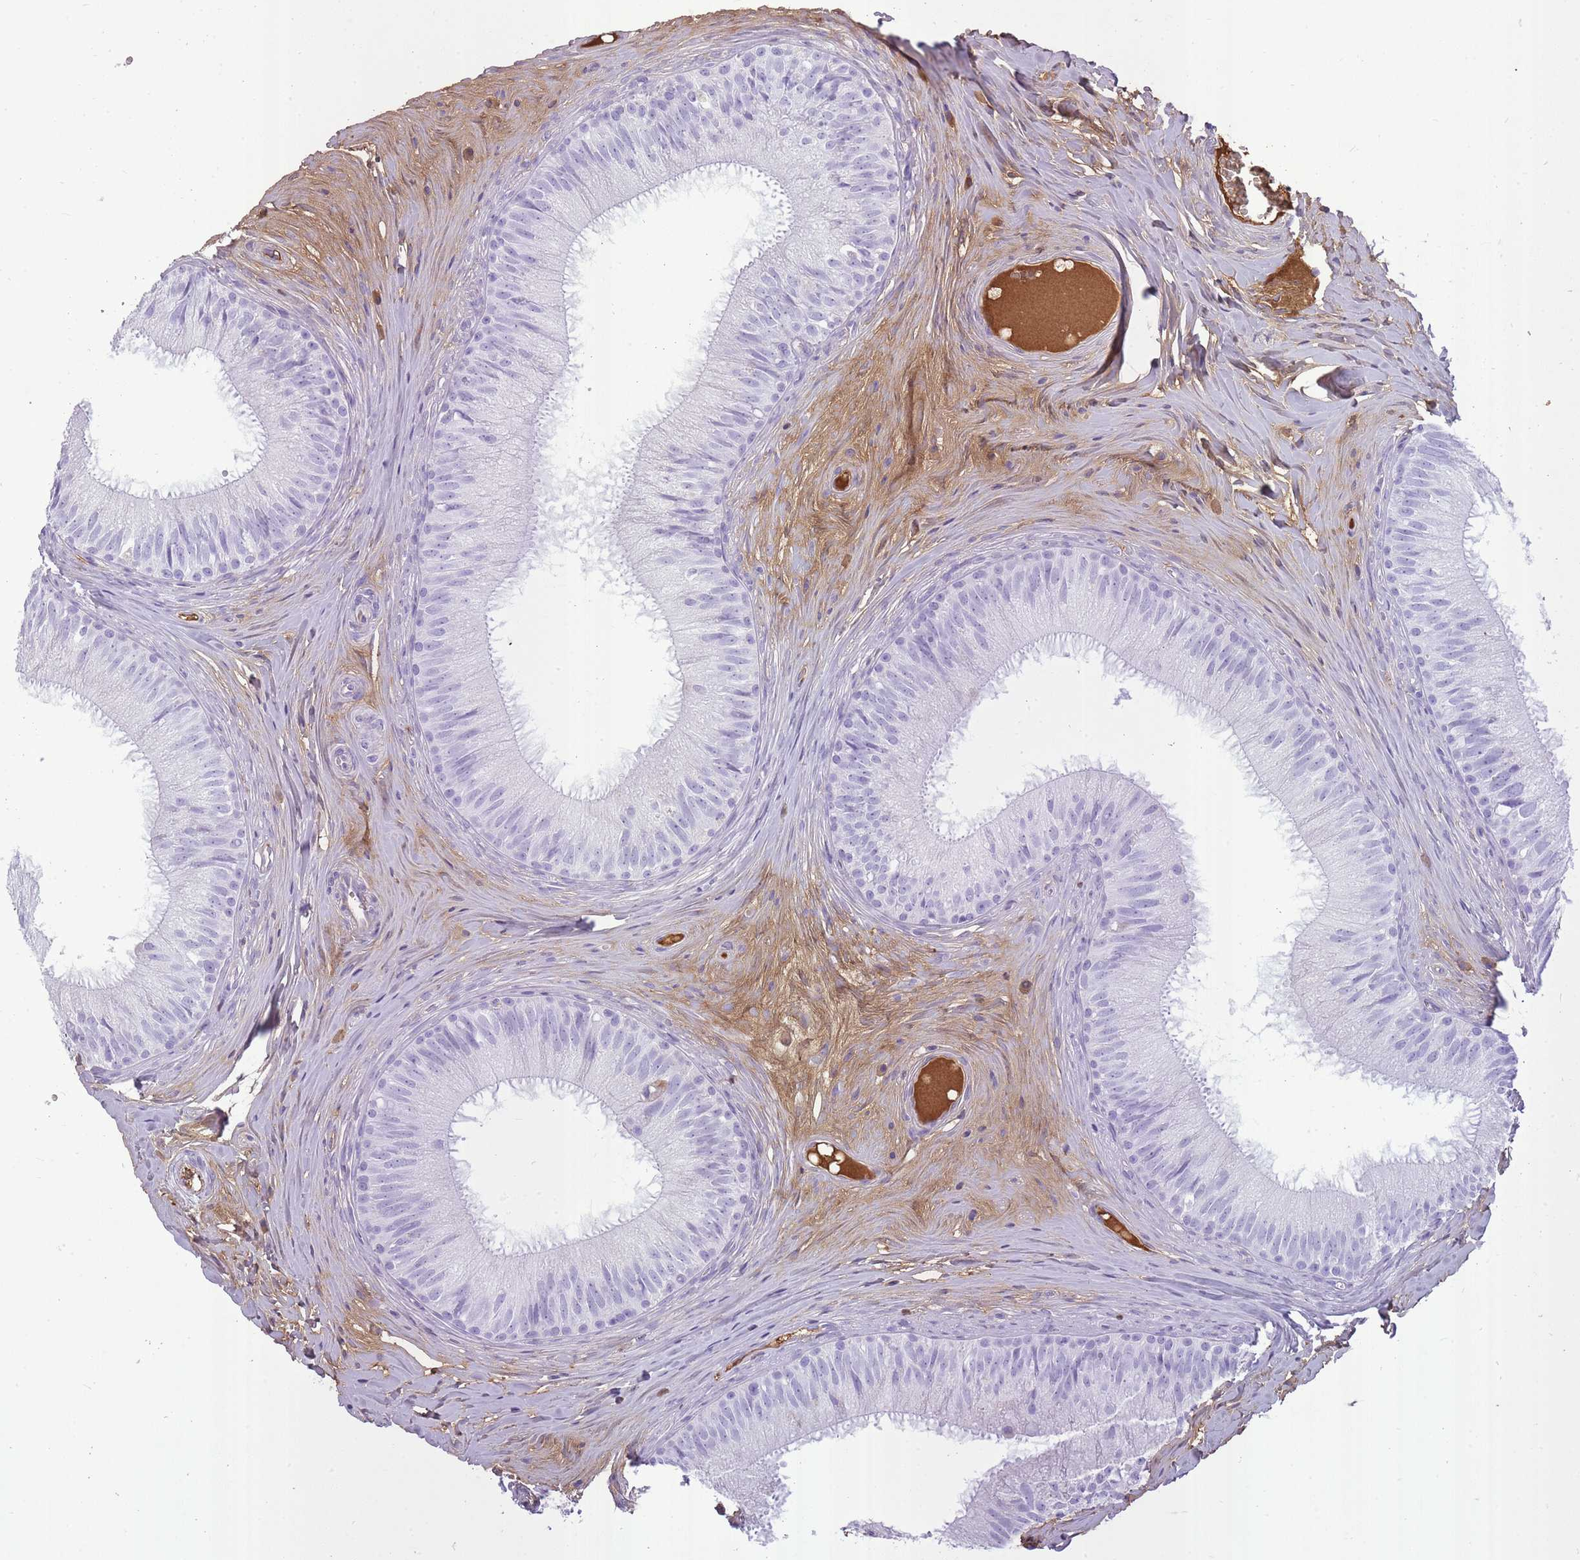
{"staining": {"intensity": "negative", "quantity": "none", "location": "none"}, "tissue": "epididymis", "cell_type": "Glandular cells", "image_type": "normal", "snomed": [{"axis": "morphology", "description": "Normal tissue, NOS"}, {"axis": "topography", "description": "Epididymis"}], "caption": "Photomicrograph shows no protein expression in glandular cells of normal epididymis.", "gene": "IGKV1", "patient": {"sex": "male", "age": 34}}